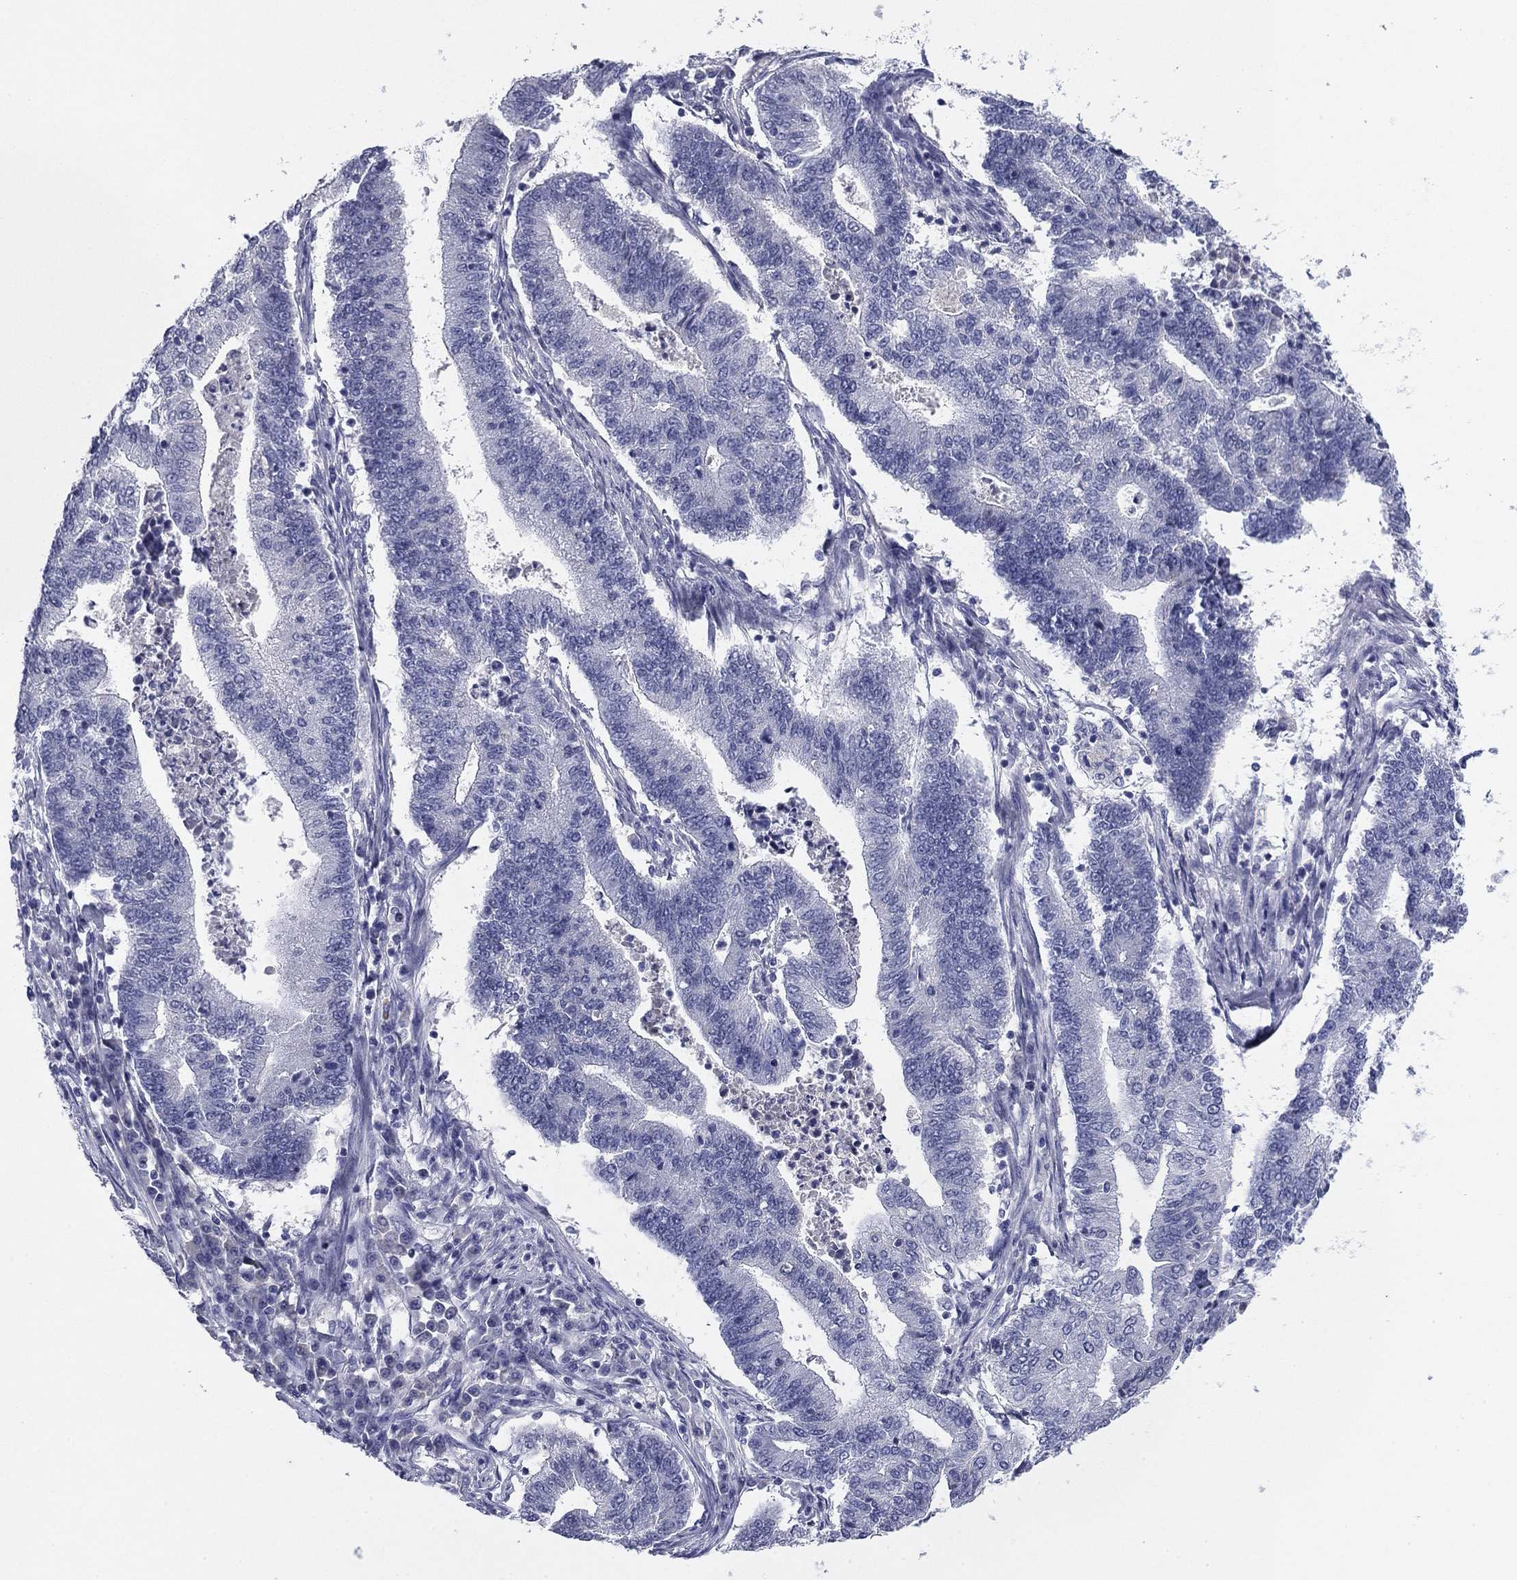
{"staining": {"intensity": "negative", "quantity": "none", "location": "none"}, "tissue": "endometrial cancer", "cell_type": "Tumor cells", "image_type": "cancer", "snomed": [{"axis": "morphology", "description": "Adenocarcinoma, NOS"}, {"axis": "topography", "description": "Uterus"}, {"axis": "topography", "description": "Endometrium"}], "caption": "This is an IHC image of human adenocarcinoma (endometrial). There is no expression in tumor cells.", "gene": "ABCC2", "patient": {"sex": "female", "age": 54}}